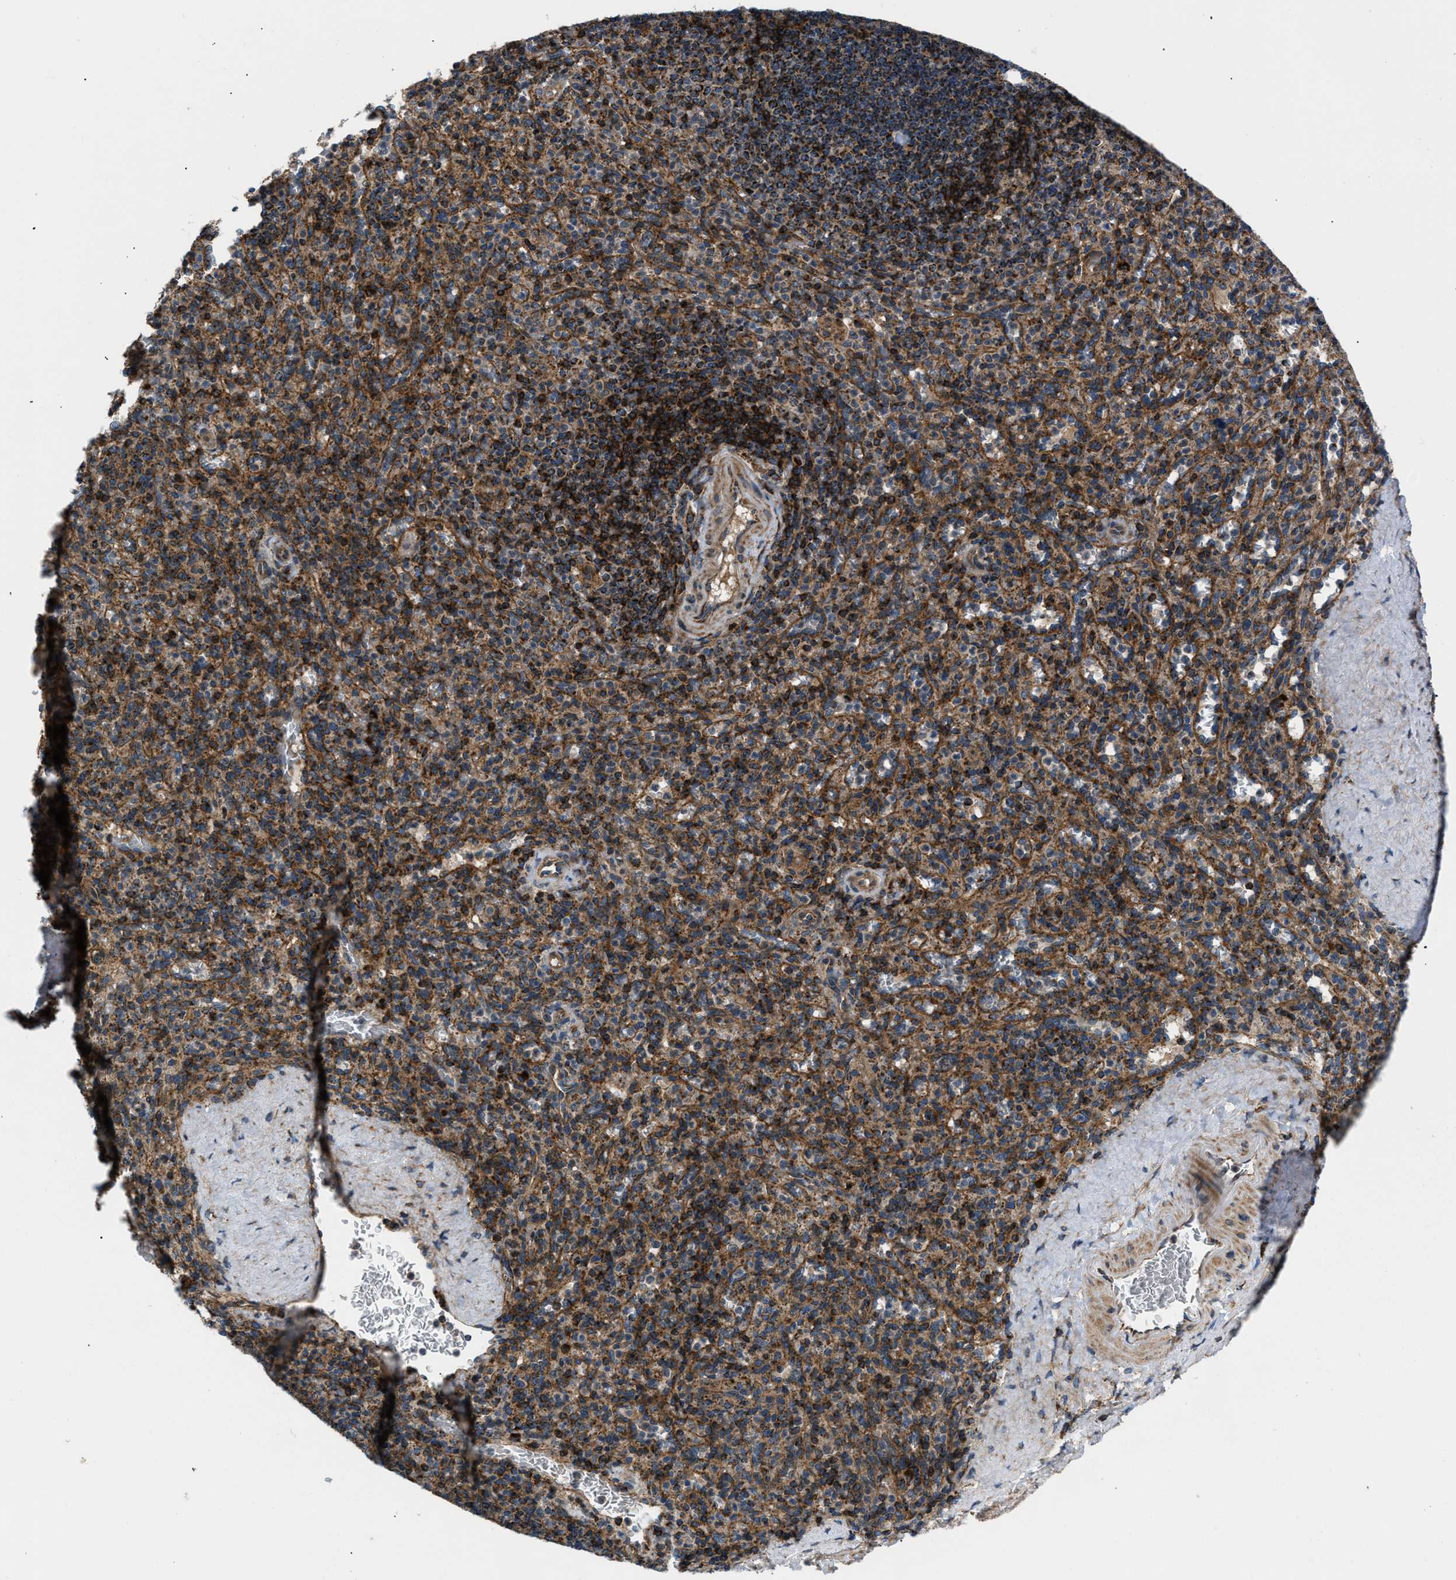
{"staining": {"intensity": "strong", "quantity": ">75%", "location": "cytoplasmic/membranous"}, "tissue": "spleen", "cell_type": "Cells in red pulp", "image_type": "normal", "snomed": [{"axis": "morphology", "description": "Normal tissue, NOS"}, {"axis": "topography", "description": "Spleen"}], "caption": "Human spleen stained with a protein marker displays strong staining in cells in red pulp.", "gene": "OPTN", "patient": {"sex": "male", "age": 36}}